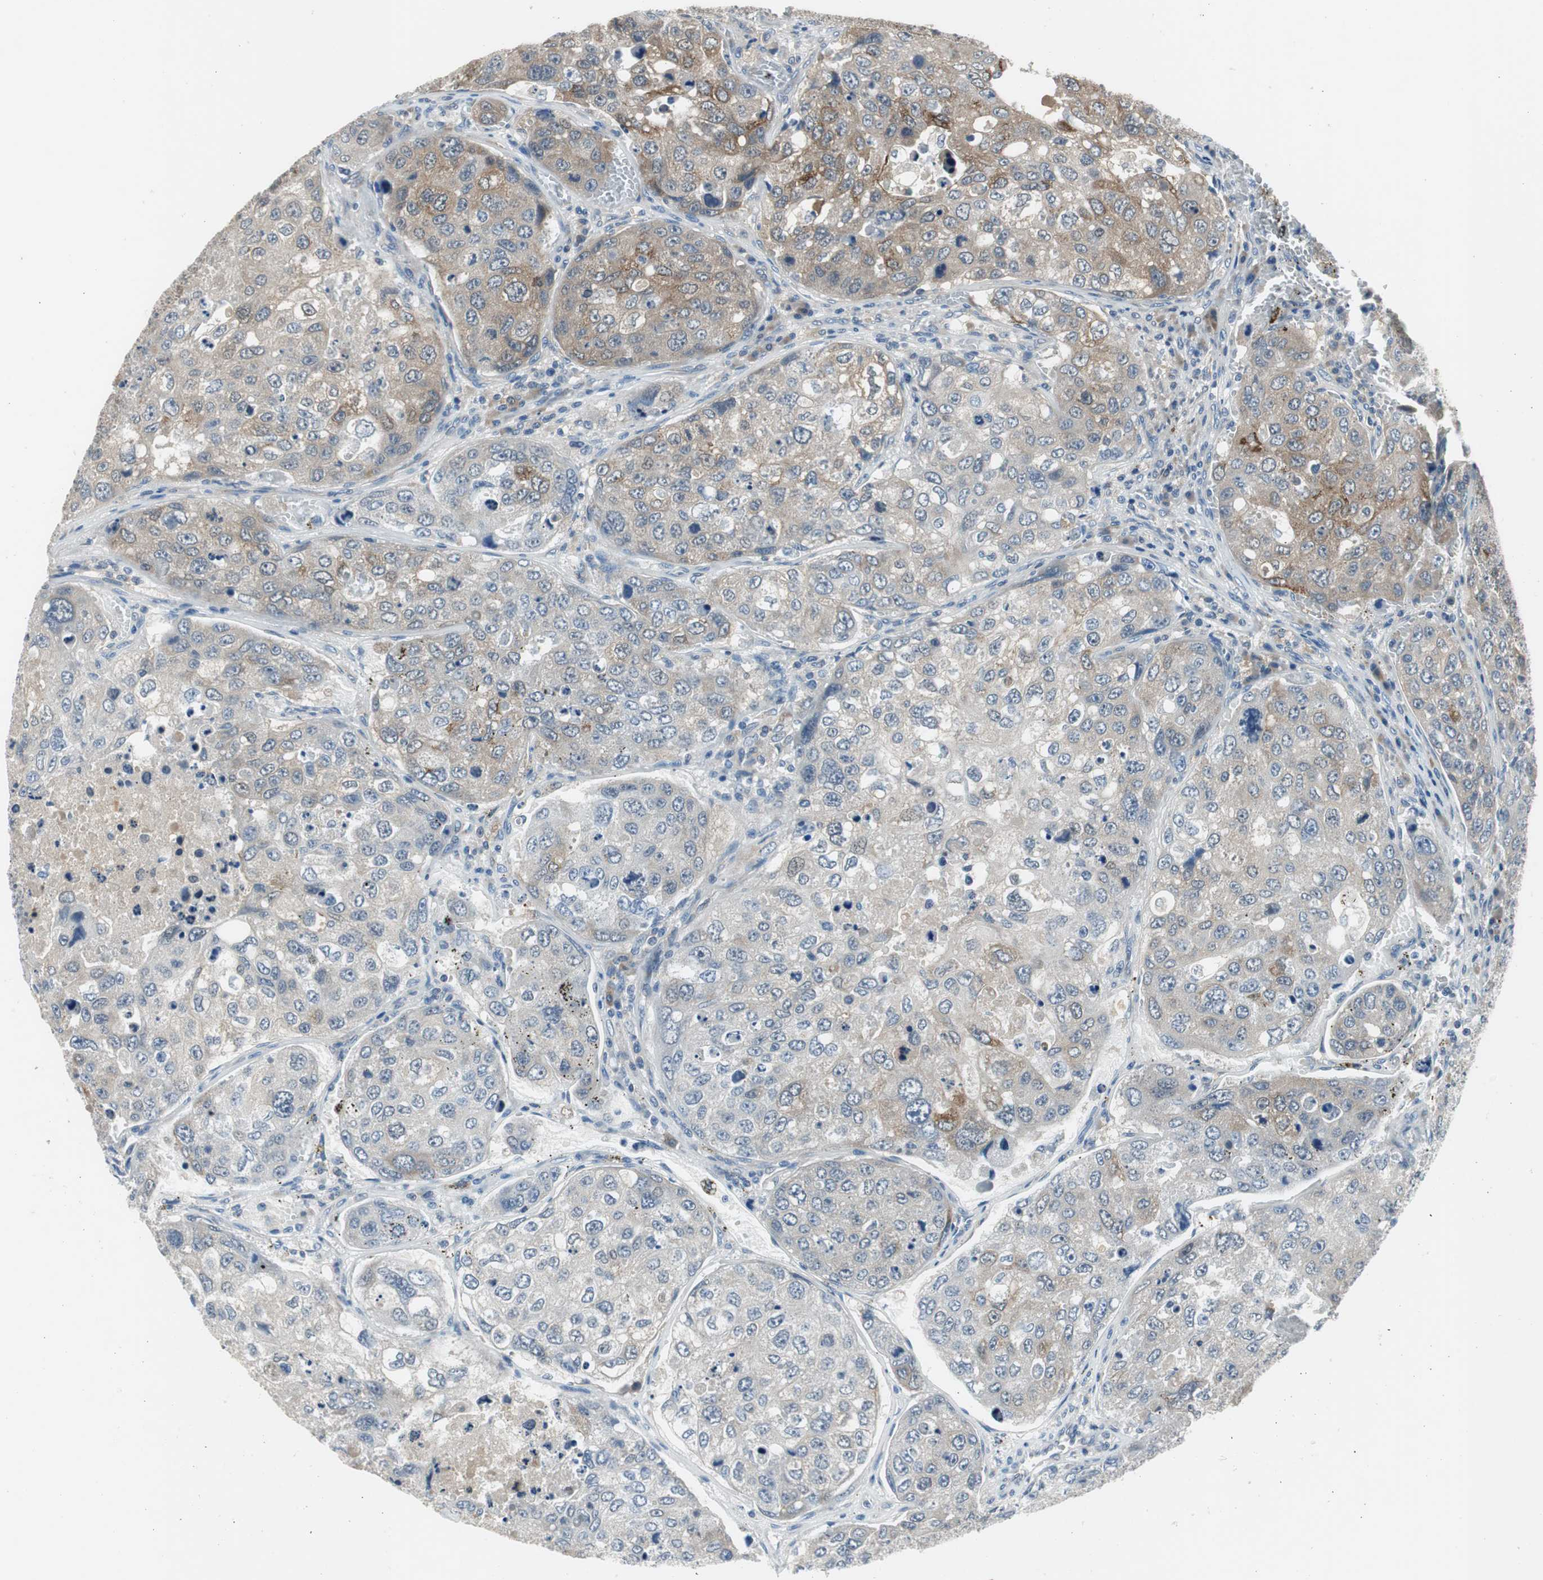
{"staining": {"intensity": "moderate", "quantity": "25%-75%", "location": "cytoplasmic/membranous"}, "tissue": "urothelial cancer", "cell_type": "Tumor cells", "image_type": "cancer", "snomed": [{"axis": "morphology", "description": "Urothelial carcinoma, High grade"}, {"axis": "topography", "description": "Lymph node"}, {"axis": "topography", "description": "Urinary bladder"}], "caption": "There is medium levels of moderate cytoplasmic/membranous positivity in tumor cells of urothelial cancer, as demonstrated by immunohistochemical staining (brown color).", "gene": "PLAA", "patient": {"sex": "male", "age": 51}}